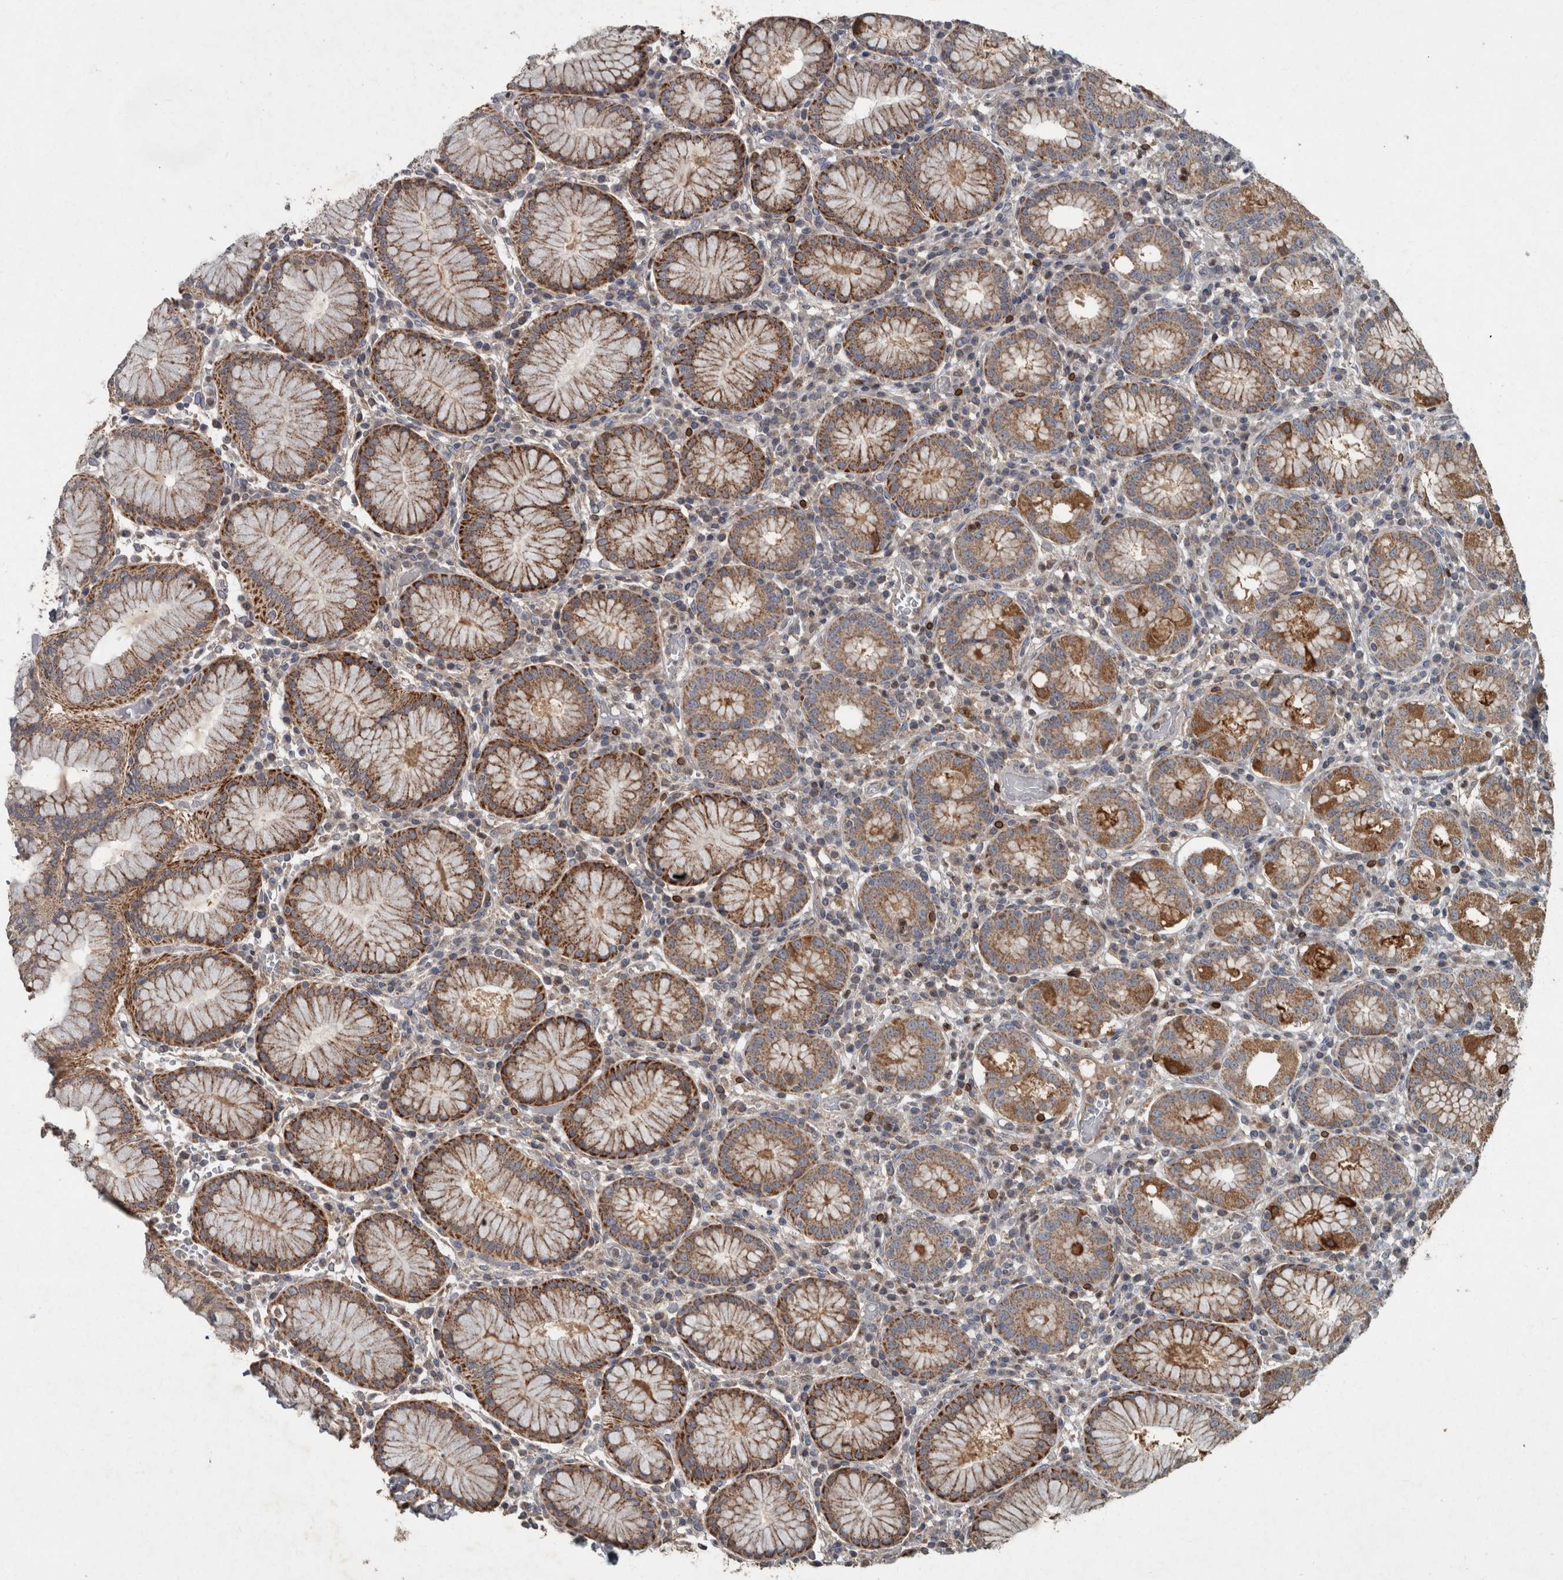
{"staining": {"intensity": "moderate", "quantity": ">75%", "location": "cytoplasmic/membranous"}, "tissue": "stomach", "cell_type": "Glandular cells", "image_type": "normal", "snomed": [{"axis": "morphology", "description": "Normal tissue, NOS"}, {"axis": "topography", "description": "Stomach"}, {"axis": "topography", "description": "Stomach, lower"}], "caption": "The image reveals staining of benign stomach, revealing moderate cytoplasmic/membranous protein positivity (brown color) within glandular cells.", "gene": "PPP1R3C", "patient": {"sex": "female", "age": 56}}